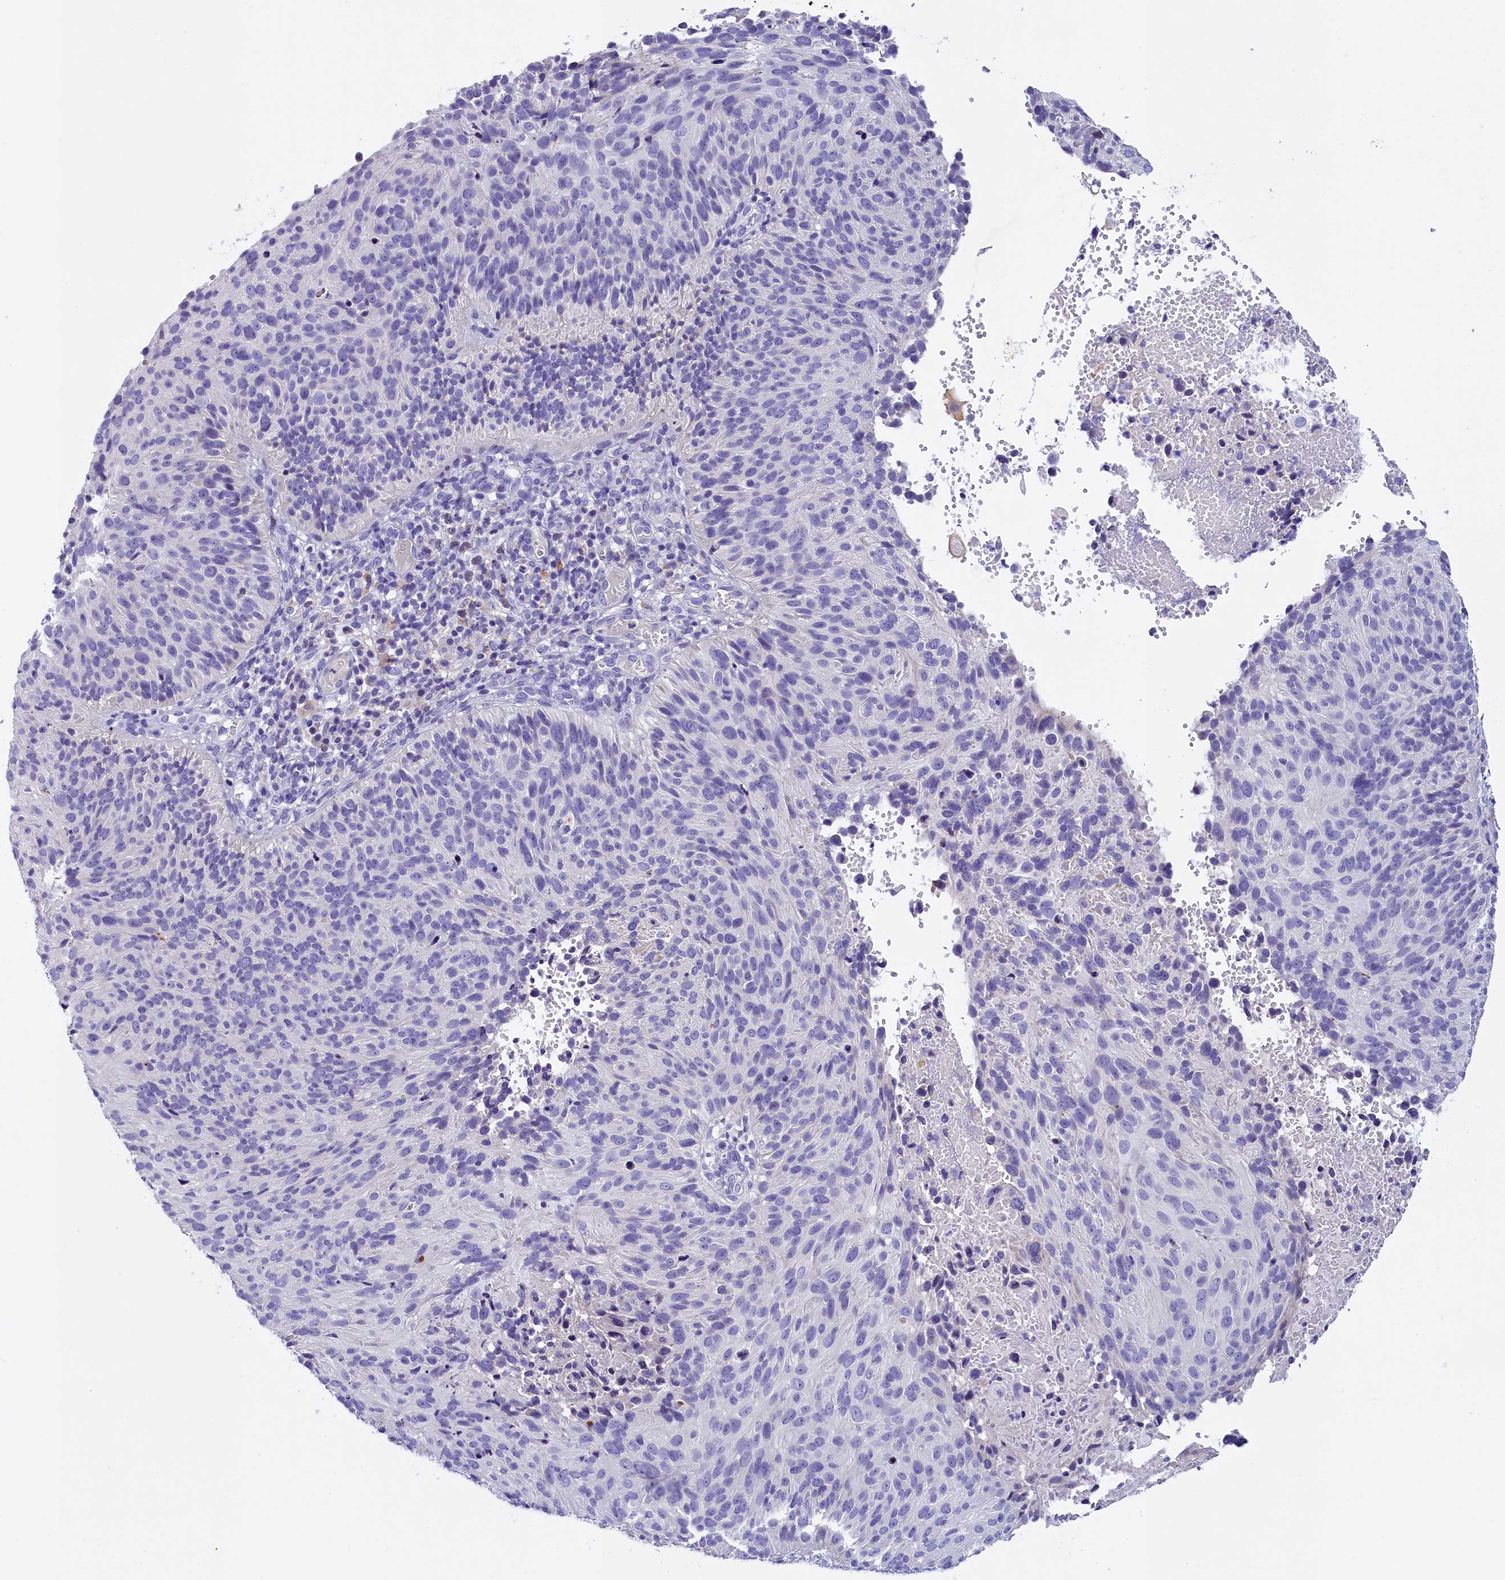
{"staining": {"intensity": "negative", "quantity": "none", "location": "none"}, "tissue": "cervical cancer", "cell_type": "Tumor cells", "image_type": "cancer", "snomed": [{"axis": "morphology", "description": "Squamous cell carcinoma, NOS"}, {"axis": "topography", "description": "Cervix"}], "caption": "Protein analysis of cervical squamous cell carcinoma displays no significant expression in tumor cells. (DAB (3,3'-diaminobenzidine) IHC, high magnification).", "gene": "RTTN", "patient": {"sex": "female", "age": 74}}